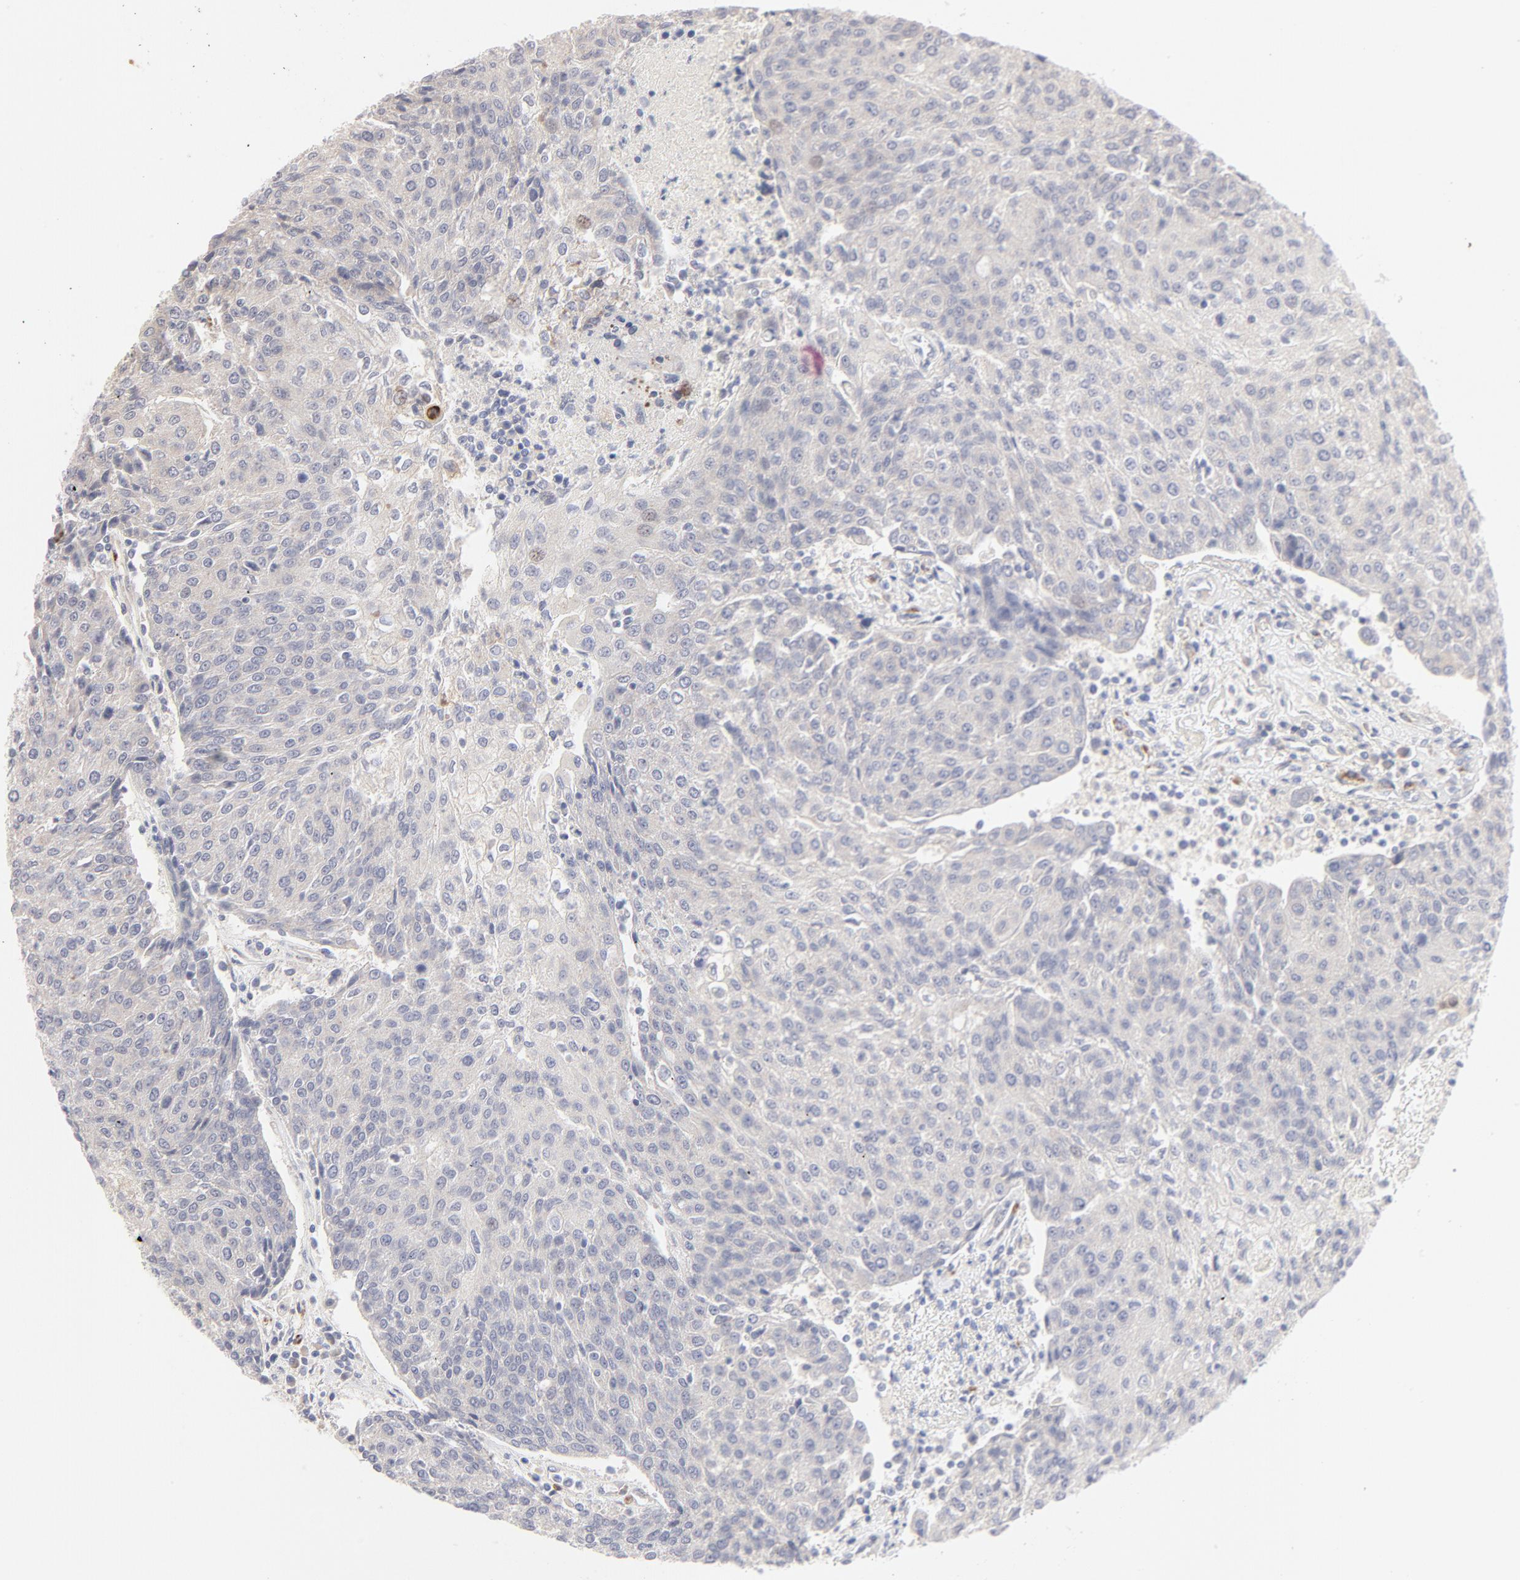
{"staining": {"intensity": "negative", "quantity": "none", "location": "none"}, "tissue": "urothelial cancer", "cell_type": "Tumor cells", "image_type": "cancer", "snomed": [{"axis": "morphology", "description": "Urothelial carcinoma, High grade"}, {"axis": "topography", "description": "Urinary bladder"}], "caption": "High-grade urothelial carcinoma was stained to show a protein in brown. There is no significant expression in tumor cells.", "gene": "NKX2-2", "patient": {"sex": "female", "age": 85}}